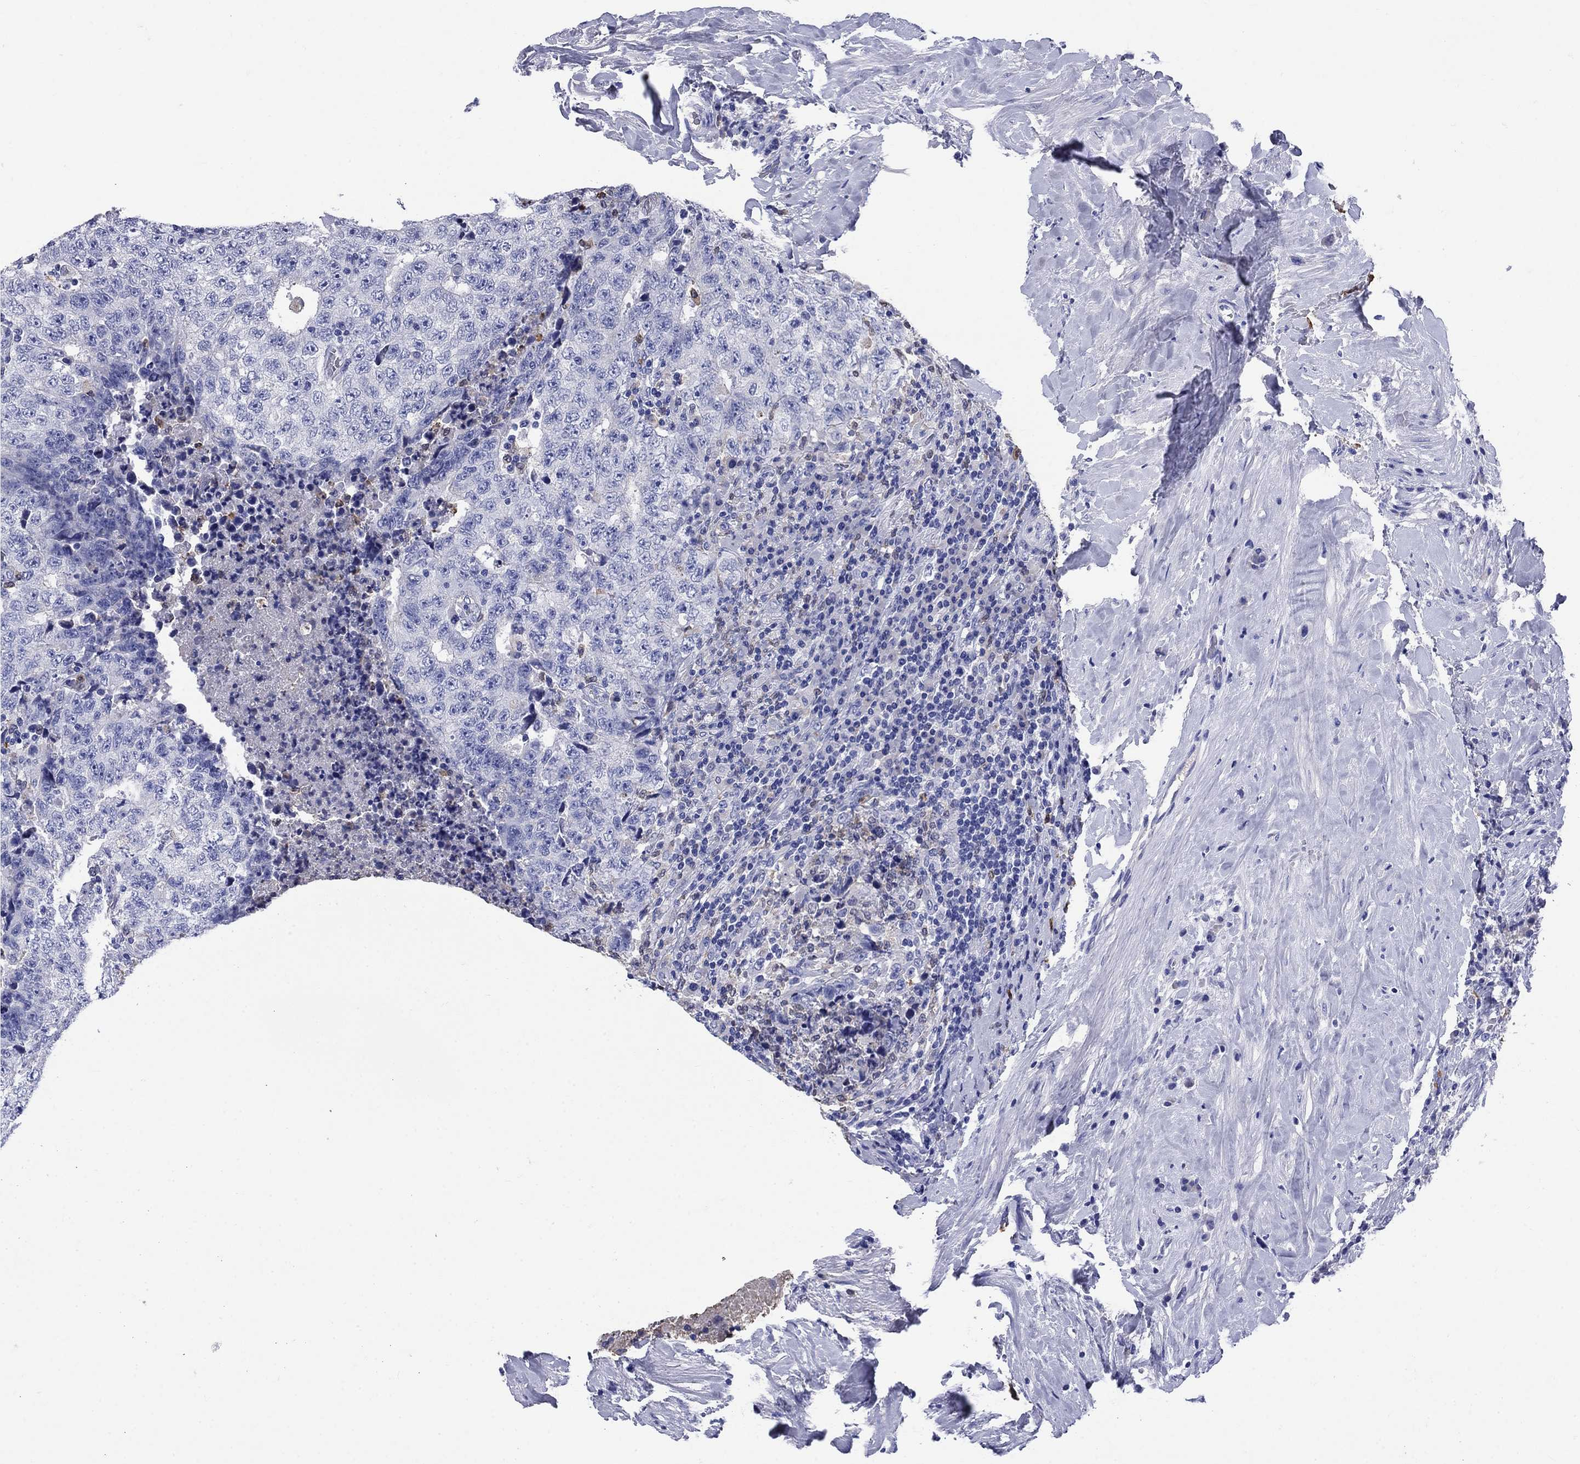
{"staining": {"intensity": "negative", "quantity": "none", "location": "none"}, "tissue": "testis cancer", "cell_type": "Tumor cells", "image_type": "cancer", "snomed": [{"axis": "morphology", "description": "Necrosis, NOS"}, {"axis": "morphology", "description": "Carcinoma, Embryonal, NOS"}, {"axis": "topography", "description": "Testis"}], "caption": "This is an IHC micrograph of human testis embryonal carcinoma. There is no expression in tumor cells.", "gene": "TFR2", "patient": {"sex": "male", "age": 19}}